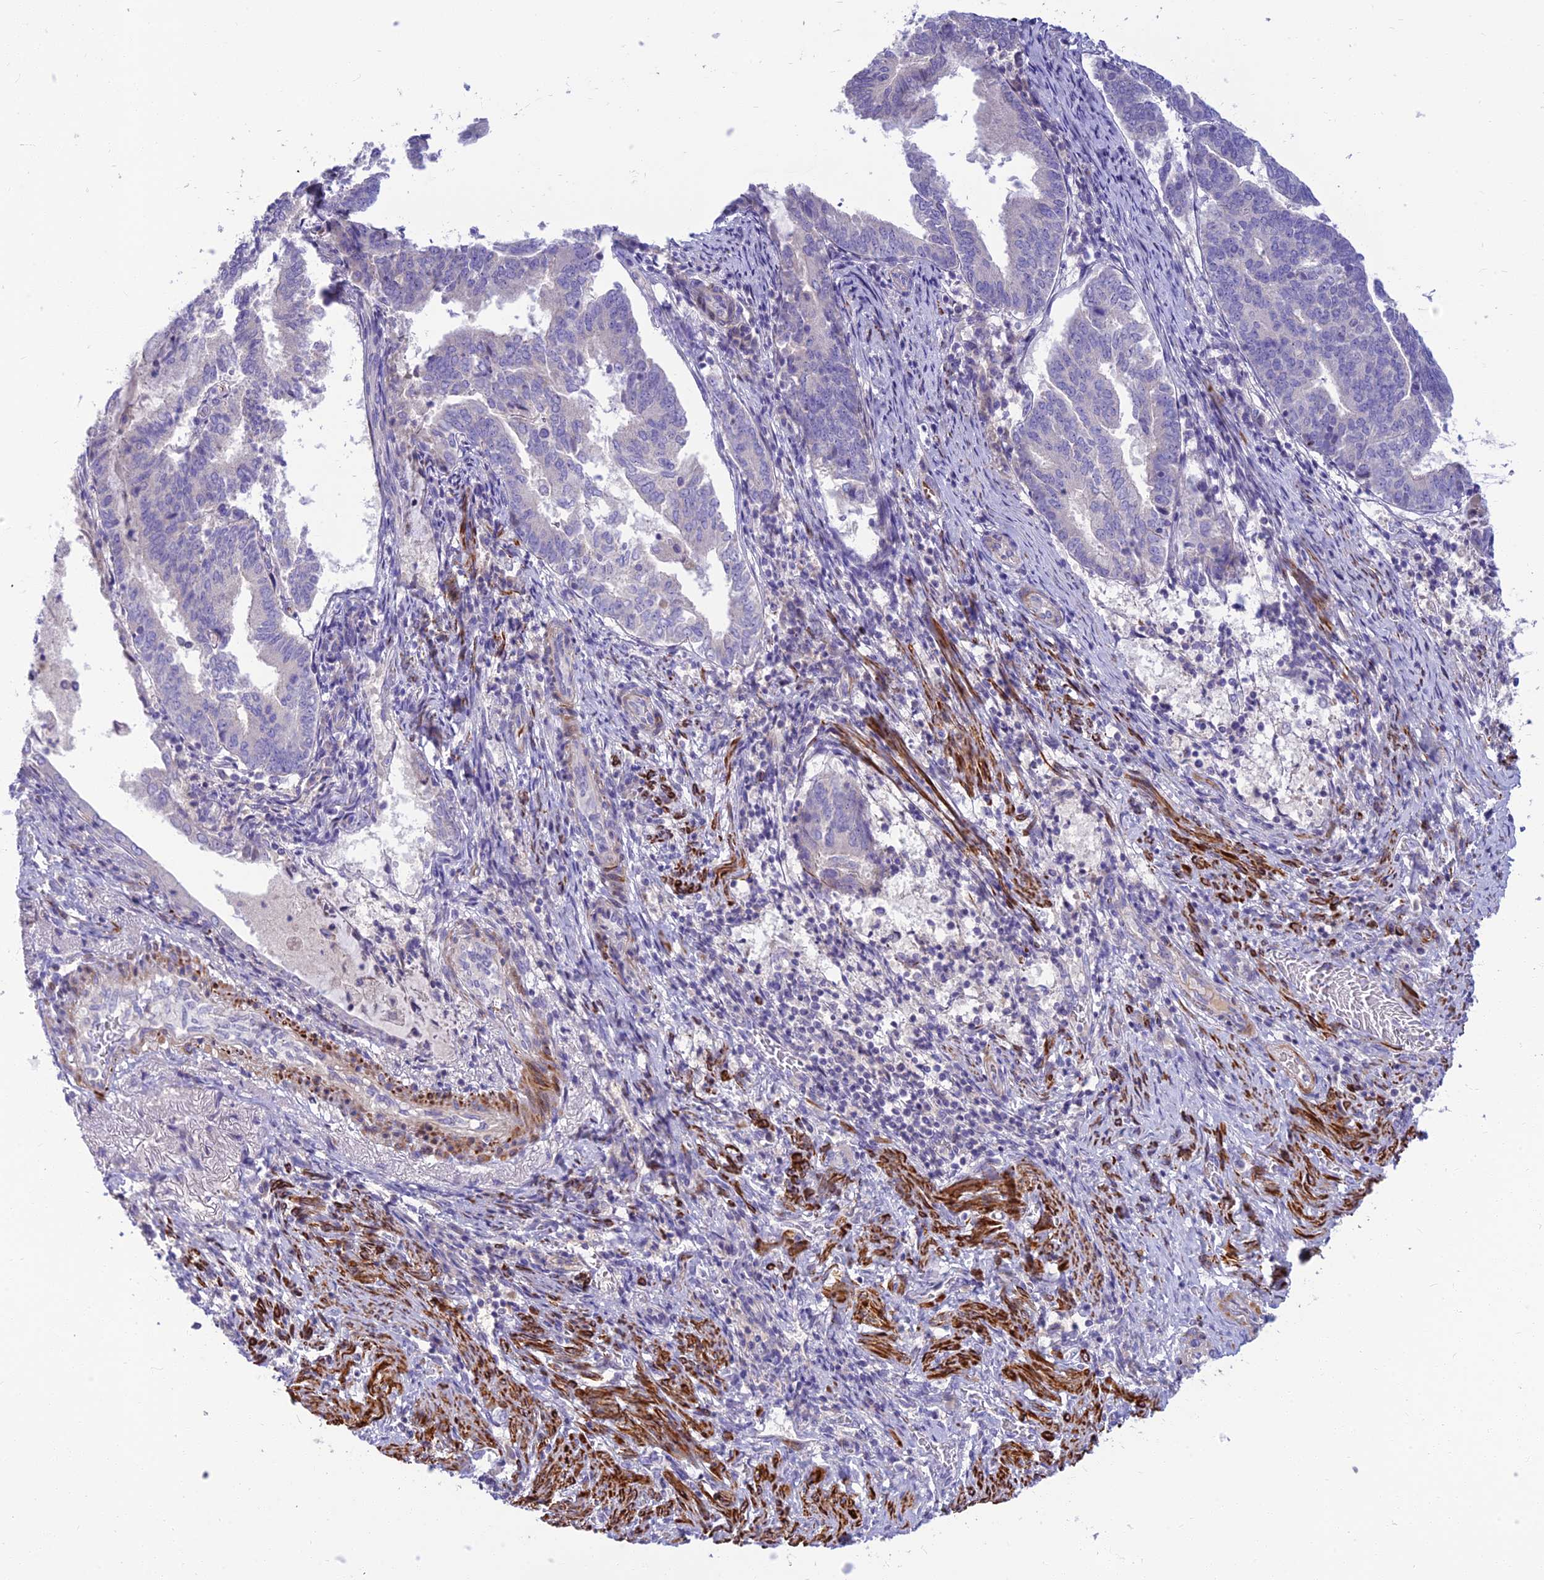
{"staining": {"intensity": "negative", "quantity": "none", "location": "none"}, "tissue": "endometrial cancer", "cell_type": "Tumor cells", "image_type": "cancer", "snomed": [{"axis": "morphology", "description": "Adenocarcinoma, NOS"}, {"axis": "topography", "description": "Endometrium"}], "caption": "Immunohistochemistry photomicrograph of human endometrial adenocarcinoma stained for a protein (brown), which reveals no expression in tumor cells. Brightfield microscopy of immunohistochemistry (IHC) stained with DAB (brown) and hematoxylin (blue), captured at high magnification.", "gene": "CLIP4", "patient": {"sex": "female", "age": 80}}